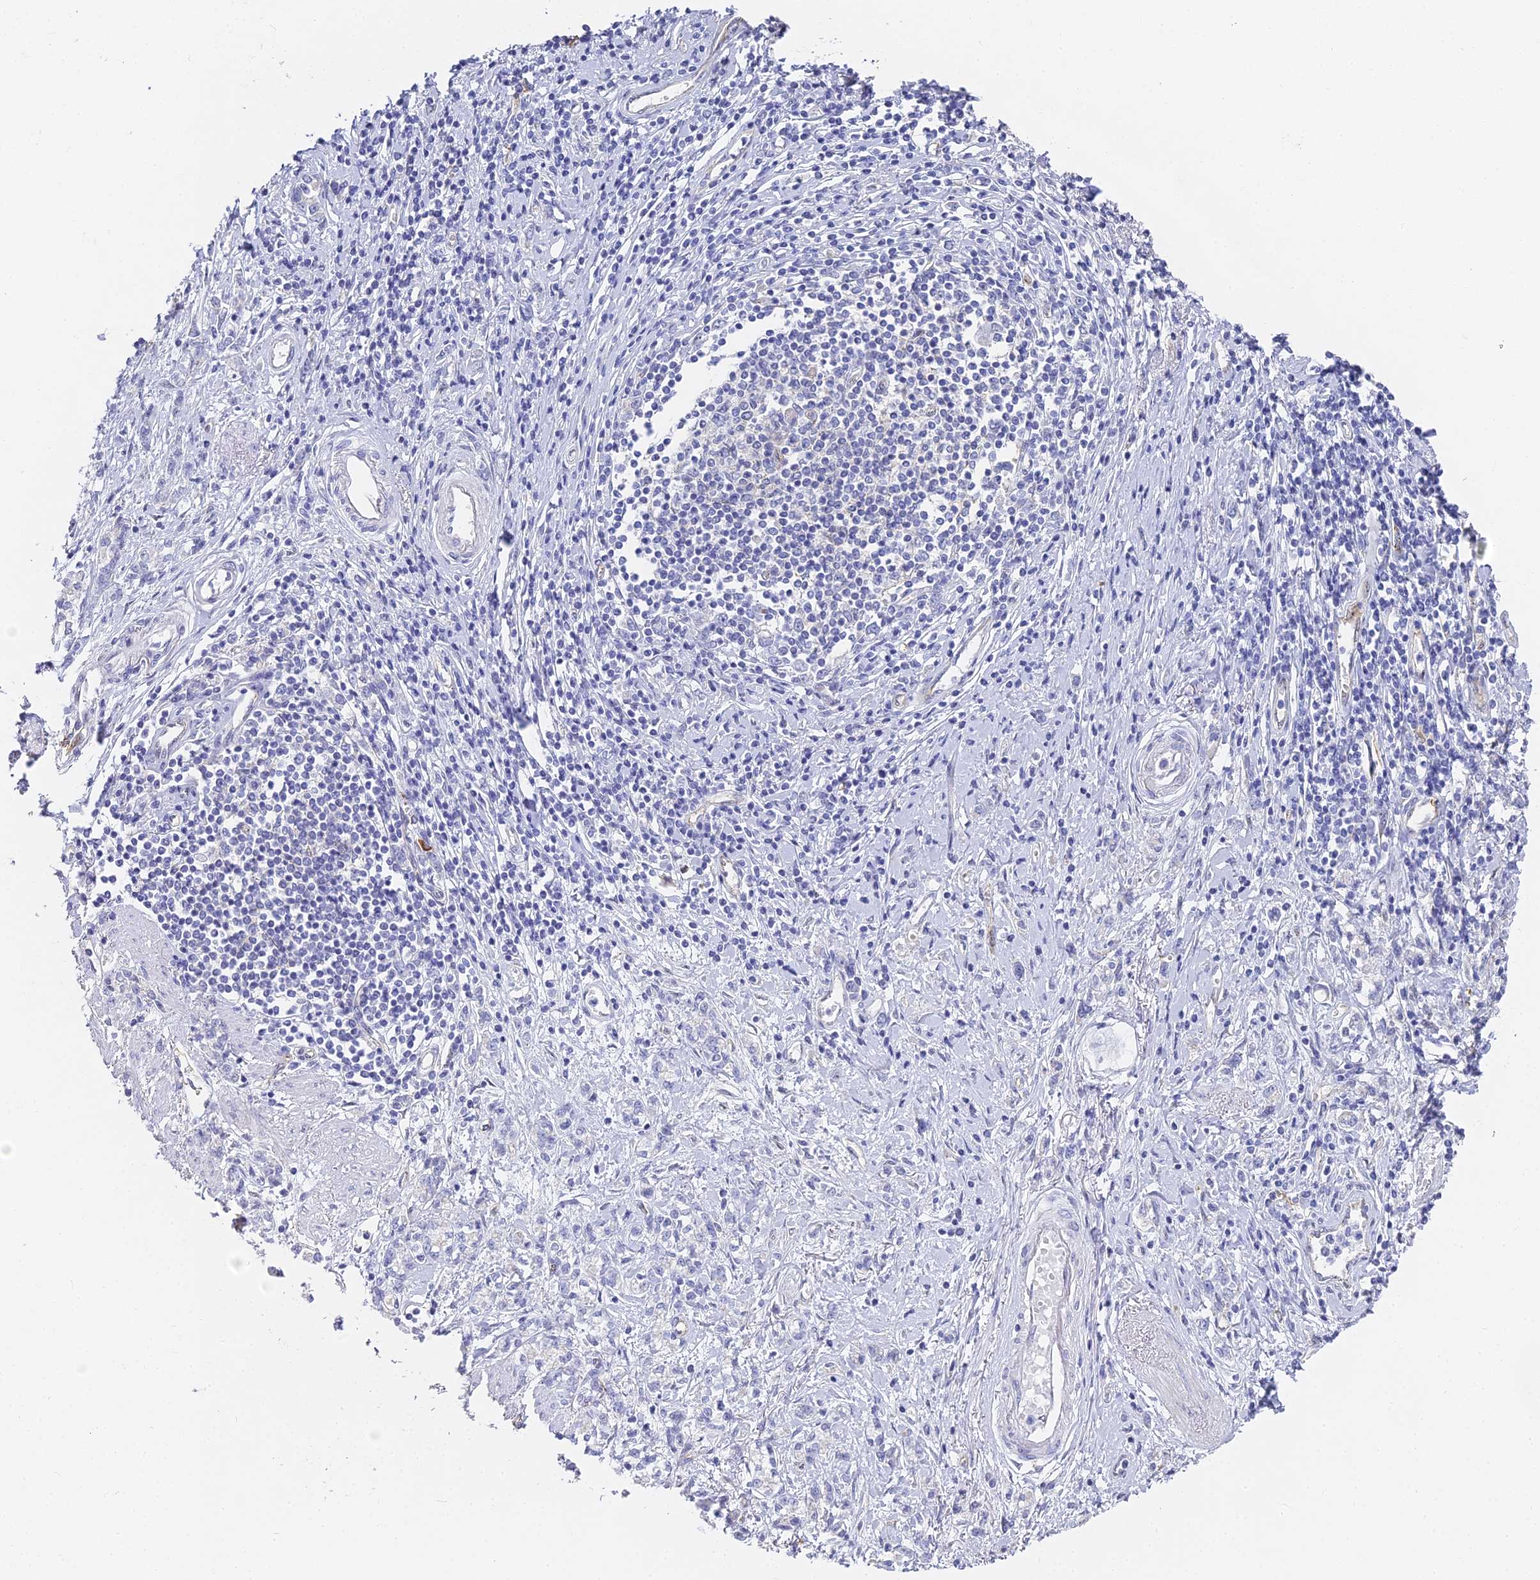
{"staining": {"intensity": "negative", "quantity": "none", "location": "none"}, "tissue": "stomach cancer", "cell_type": "Tumor cells", "image_type": "cancer", "snomed": [{"axis": "morphology", "description": "Adenocarcinoma, NOS"}, {"axis": "topography", "description": "Stomach"}], "caption": "IHC micrograph of neoplastic tissue: human stomach cancer stained with DAB displays no significant protein staining in tumor cells. Brightfield microscopy of immunohistochemistry stained with DAB (brown) and hematoxylin (blue), captured at high magnification.", "gene": "GJA1", "patient": {"sex": "female", "age": 76}}